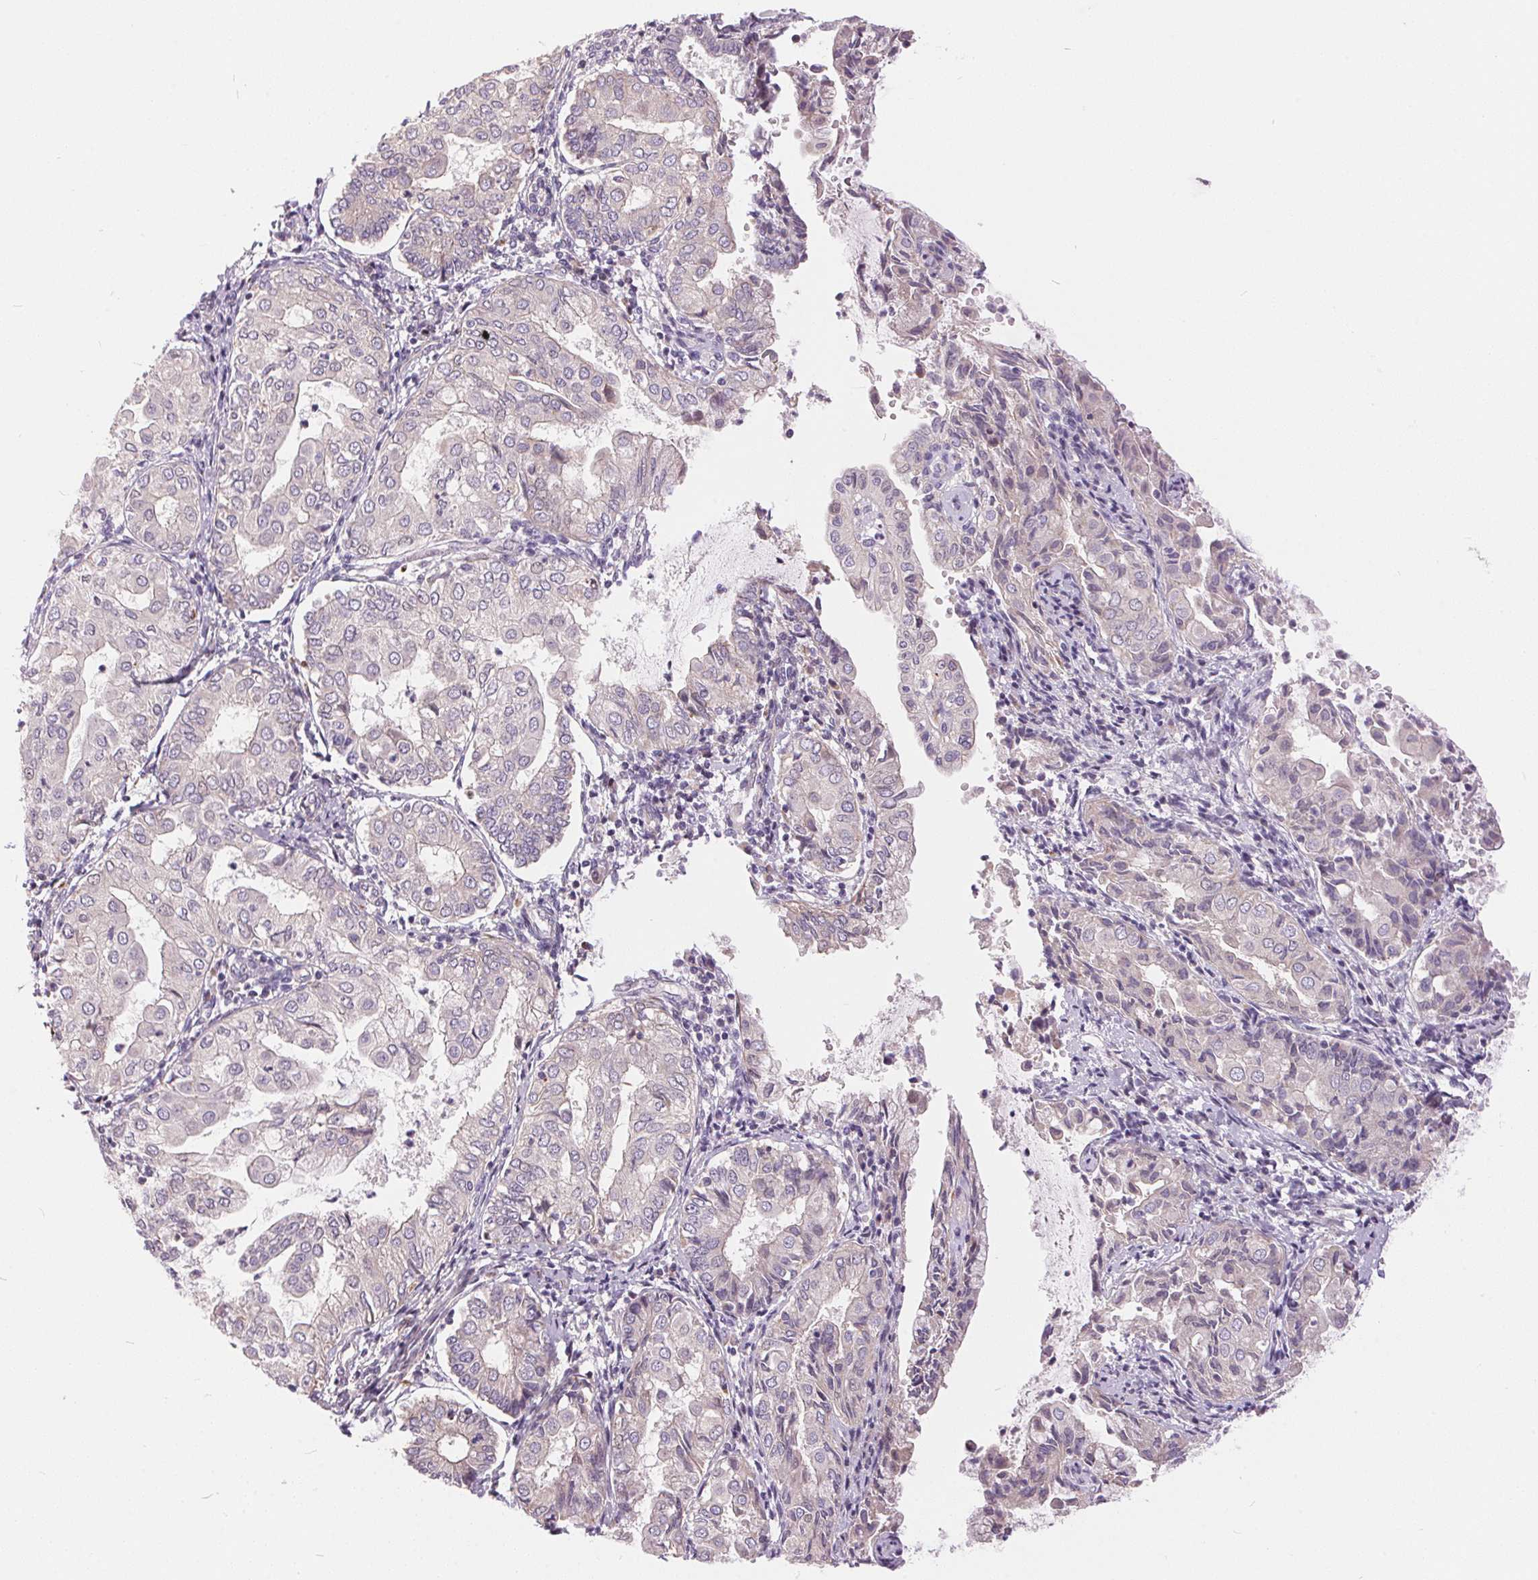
{"staining": {"intensity": "negative", "quantity": "none", "location": "none"}, "tissue": "endometrial cancer", "cell_type": "Tumor cells", "image_type": "cancer", "snomed": [{"axis": "morphology", "description": "Adenocarcinoma, NOS"}, {"axis": "topography", "description": "Endometrium"}], "caption": "High power microscopy photomicrograph of an IHC photomicrograph of endometrial adenocarcinoma, revealing no significant positivity in tumor cells.", "gene": "UNC13B", "patient": {"sex": "female", "age": 68}}